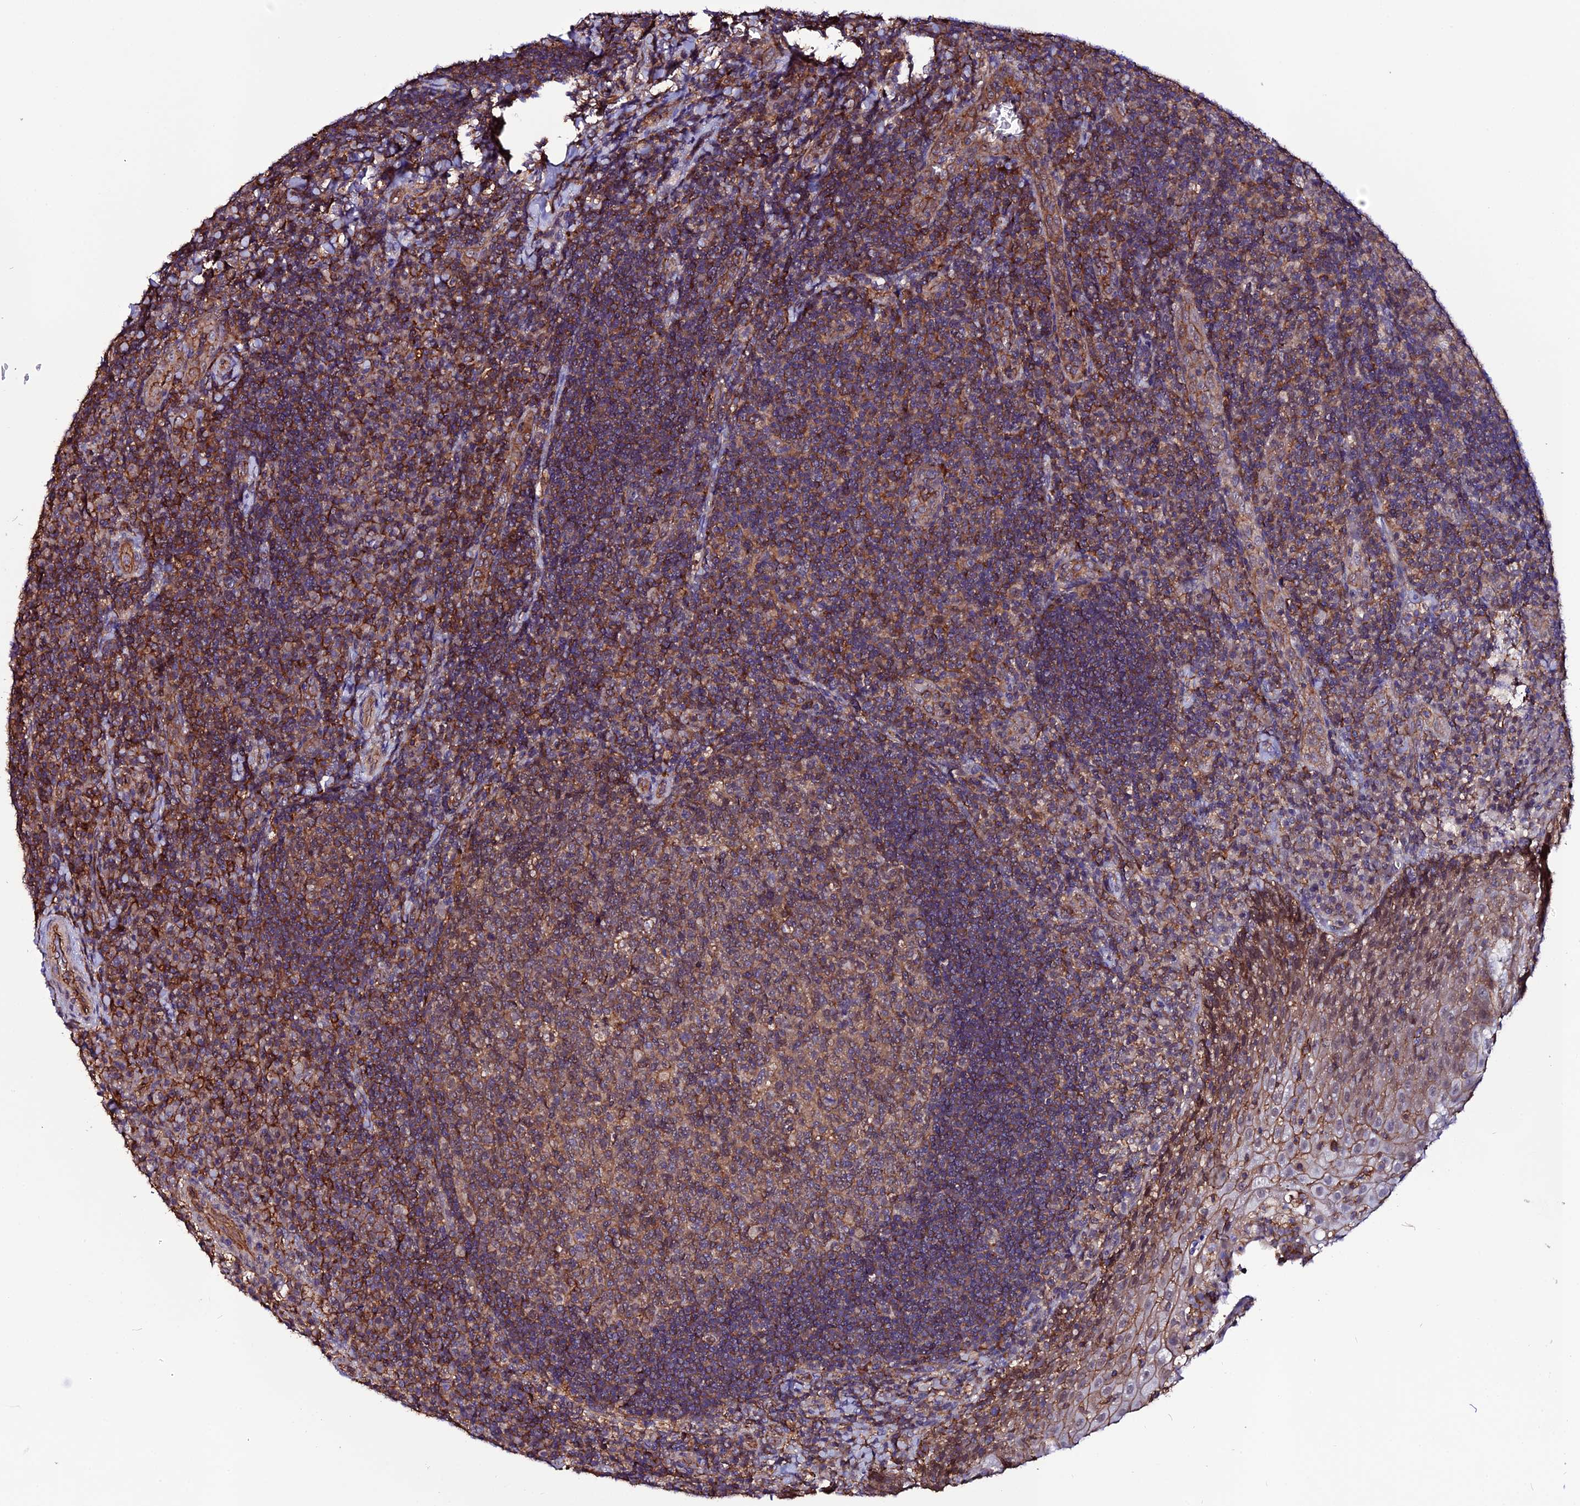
{"staining": {"intensity": "moderate", "quantity": ">75%", "location": "cytoplasmic/membranous"}, "tissue": "tonsil", "cell_type": "Germinal center cells", "image_type": "normal", "snomed": [{"axis": "morphology", "description": "Normal tissue, NOS"}, {"axis": "topography", "description": "Tonsil"}], "caption": "Immunohistochemistry (IHC) (DAB) staining of benign human tonsil exhibits moderate cytoplasmic/membranous protein expression in about >75% of germinal center cells.", "gene": "USP17L10", "patient": {"sex": "male", "age": 17}}